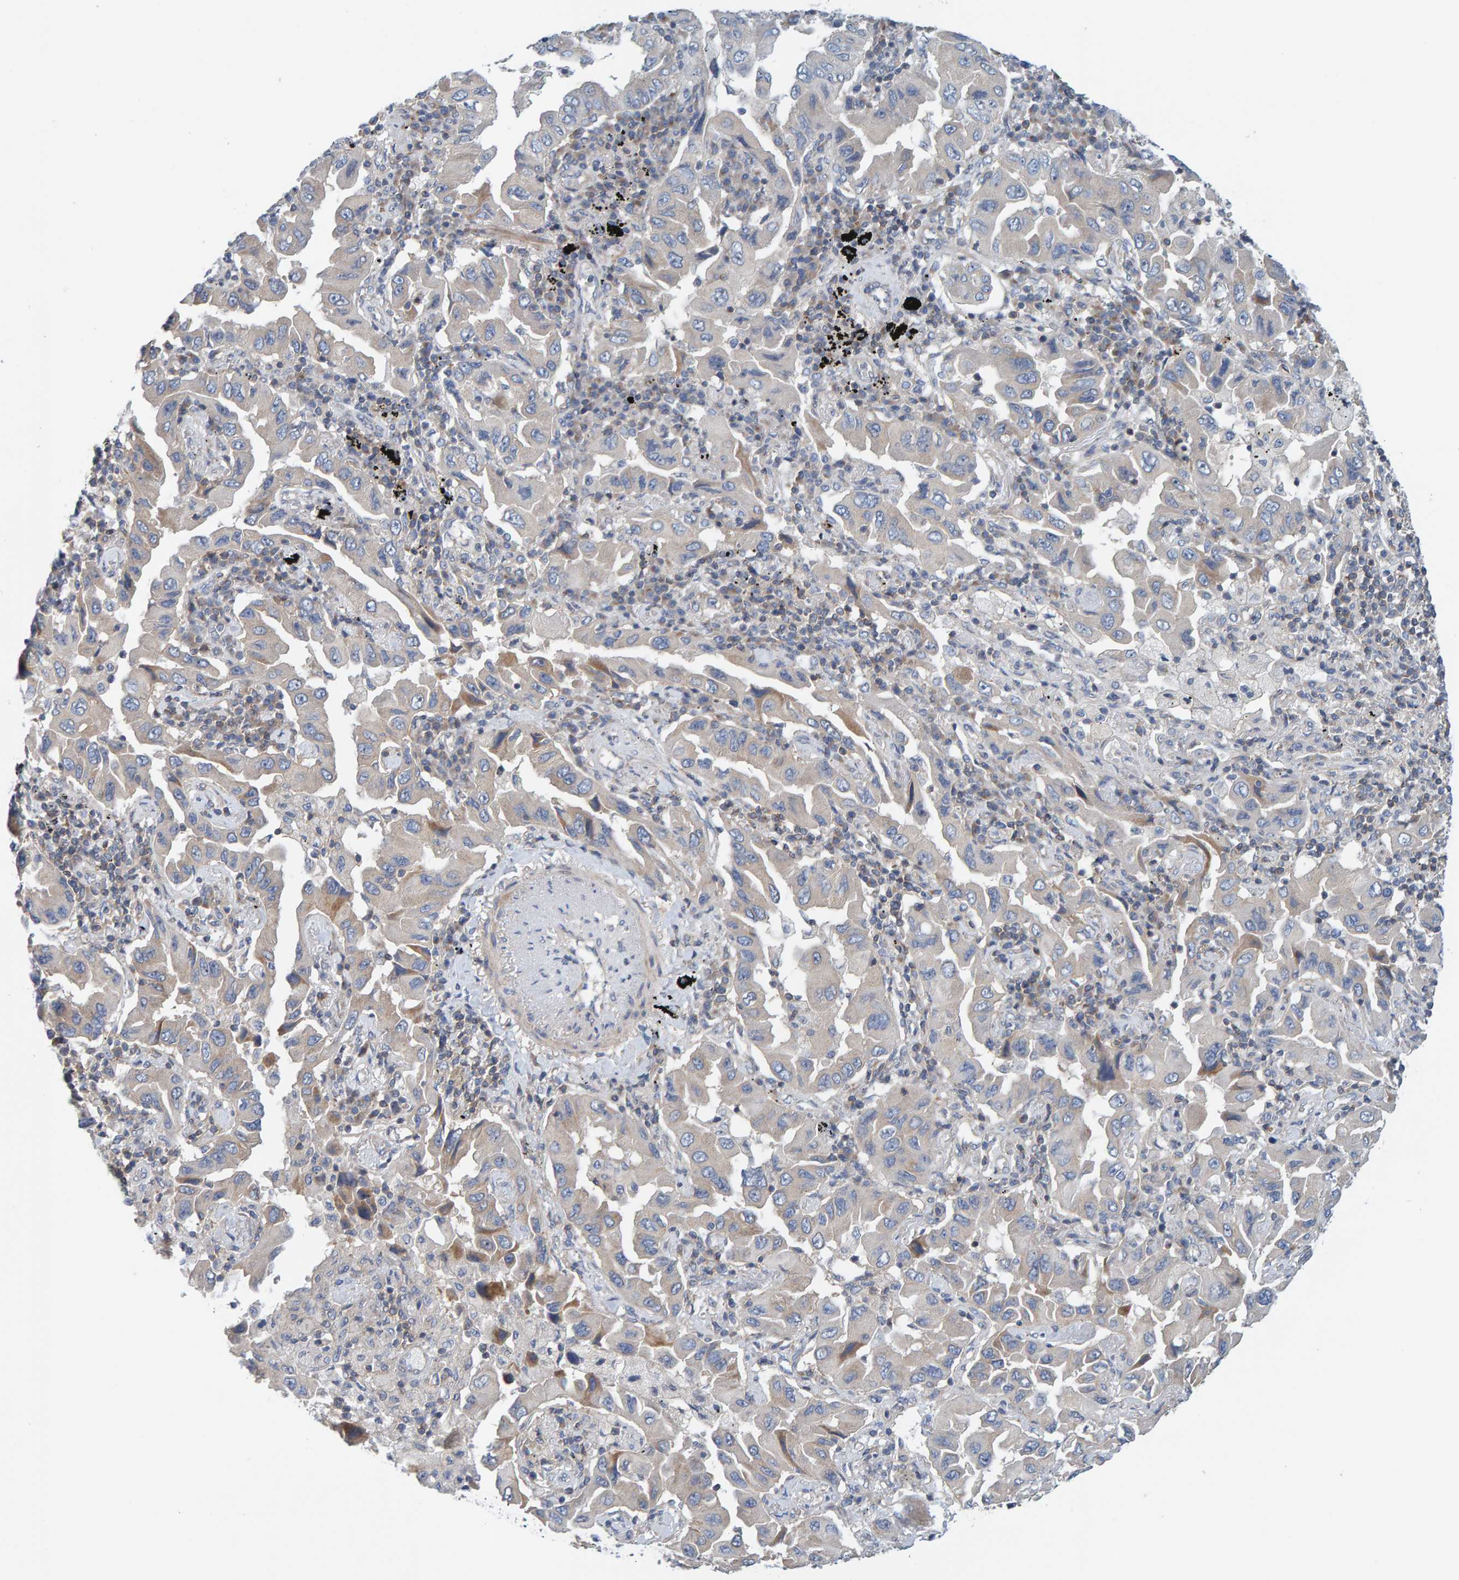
{"staining": {"intensity": "negative", "quantity": "none", "location": "none"}, "tissue": "lung cancer", "cell_type": "Tumor cells", "image_type": "cancer", "snomed": [{"axis": "morphology", "description": "Adenocarcinoma, NOS"}, {"axis": "topography", "description": "Lung"}], "caption": "Micrograph shows no protein staining in tumor cells of lung adenocarcinoma tissue.", "gene": "CCM2", "patient": {"sex": "female", "age": 65}}